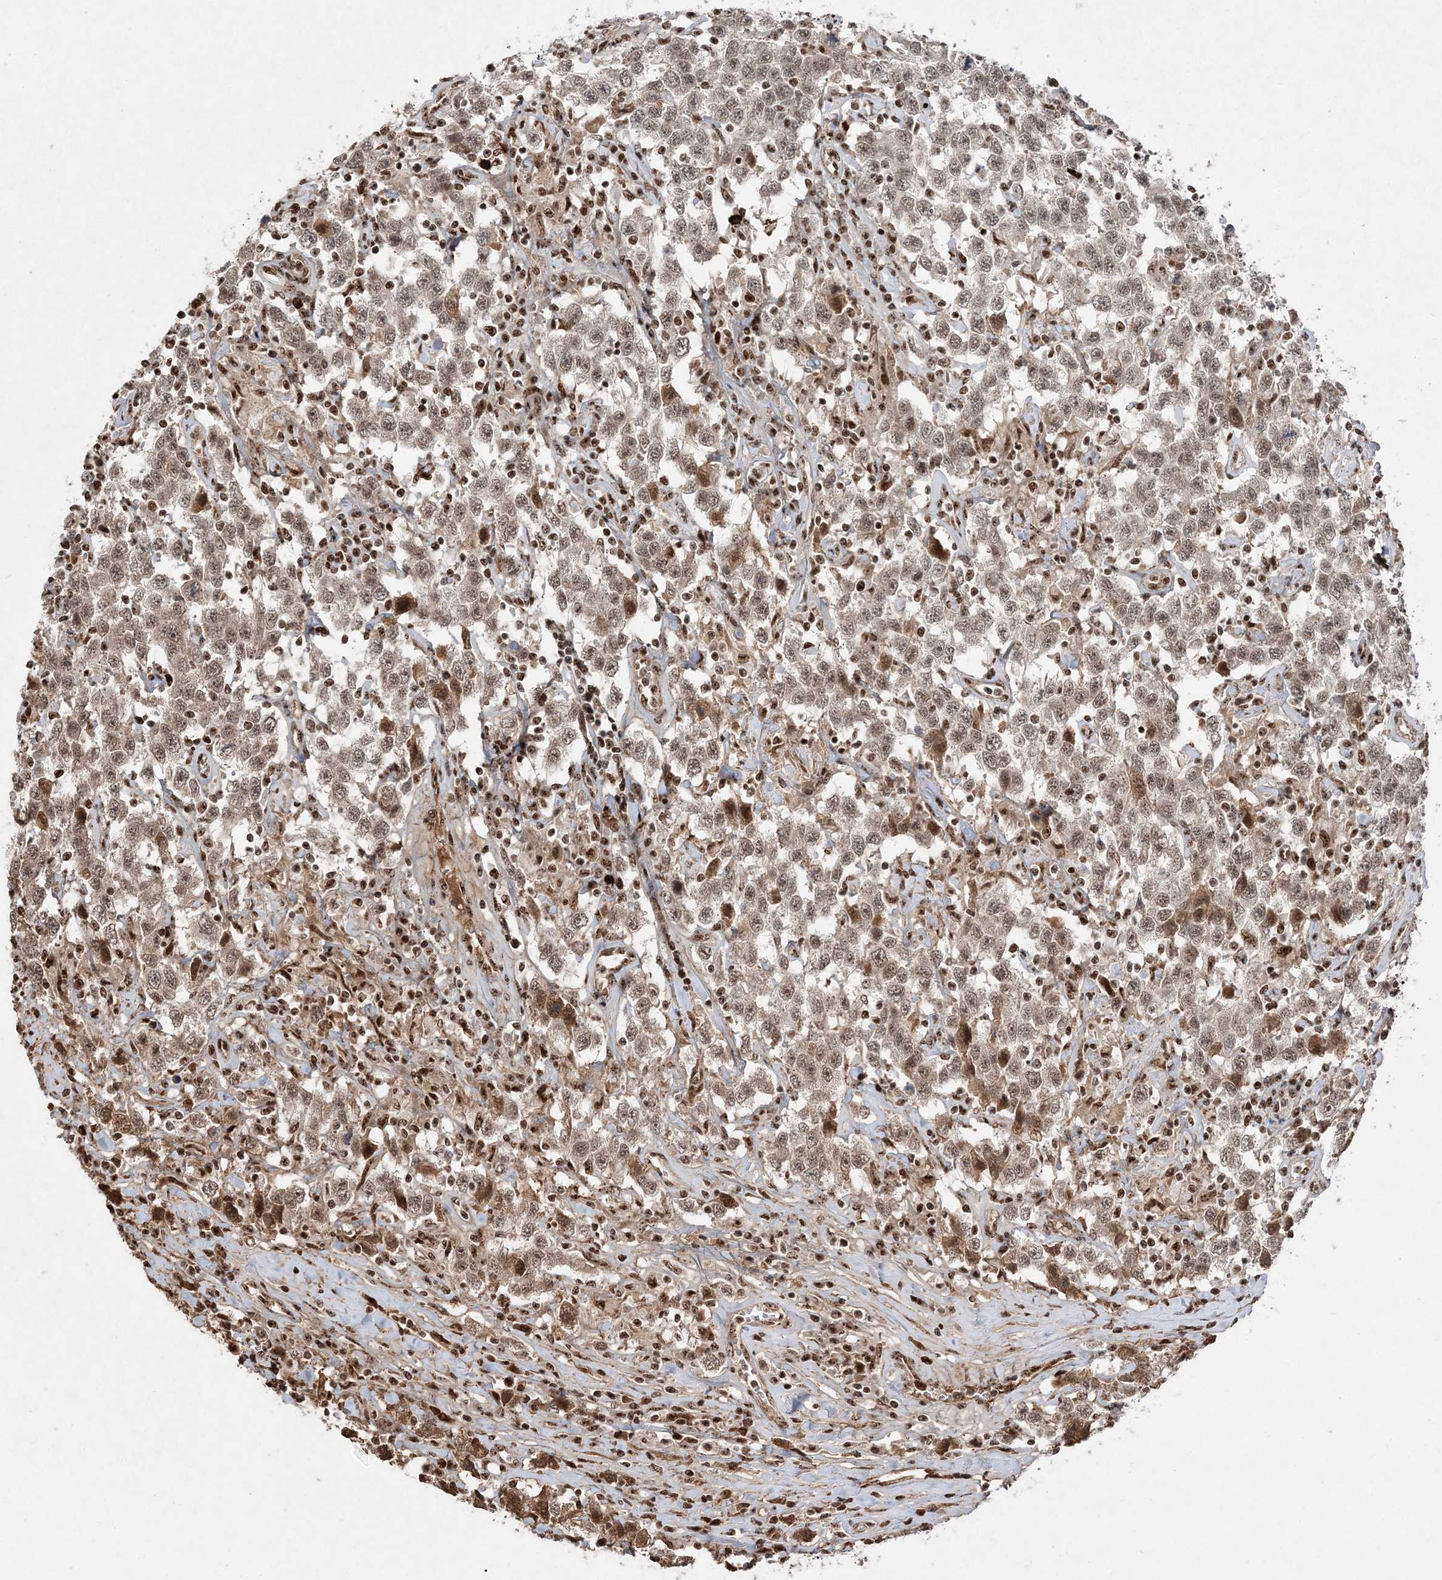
{"staining": {"intensity": "moderate", "quantity": ">75%", "location": "nuclear"}, "tissue": "testis cancer", "cell_type": "Tumor cells", "image_type": "cancer", "snomed": [{"axis": "morphology", "description": "Seminoma, NOS"}, {"axis": "topography", "description": "Testis"}], "caption": "An image of testis cancer stained for a protein shows moderate nuclear brown staining in tumor cells.", "gene": "RBM17", "patient": {"sex": "male", "age": 41}}